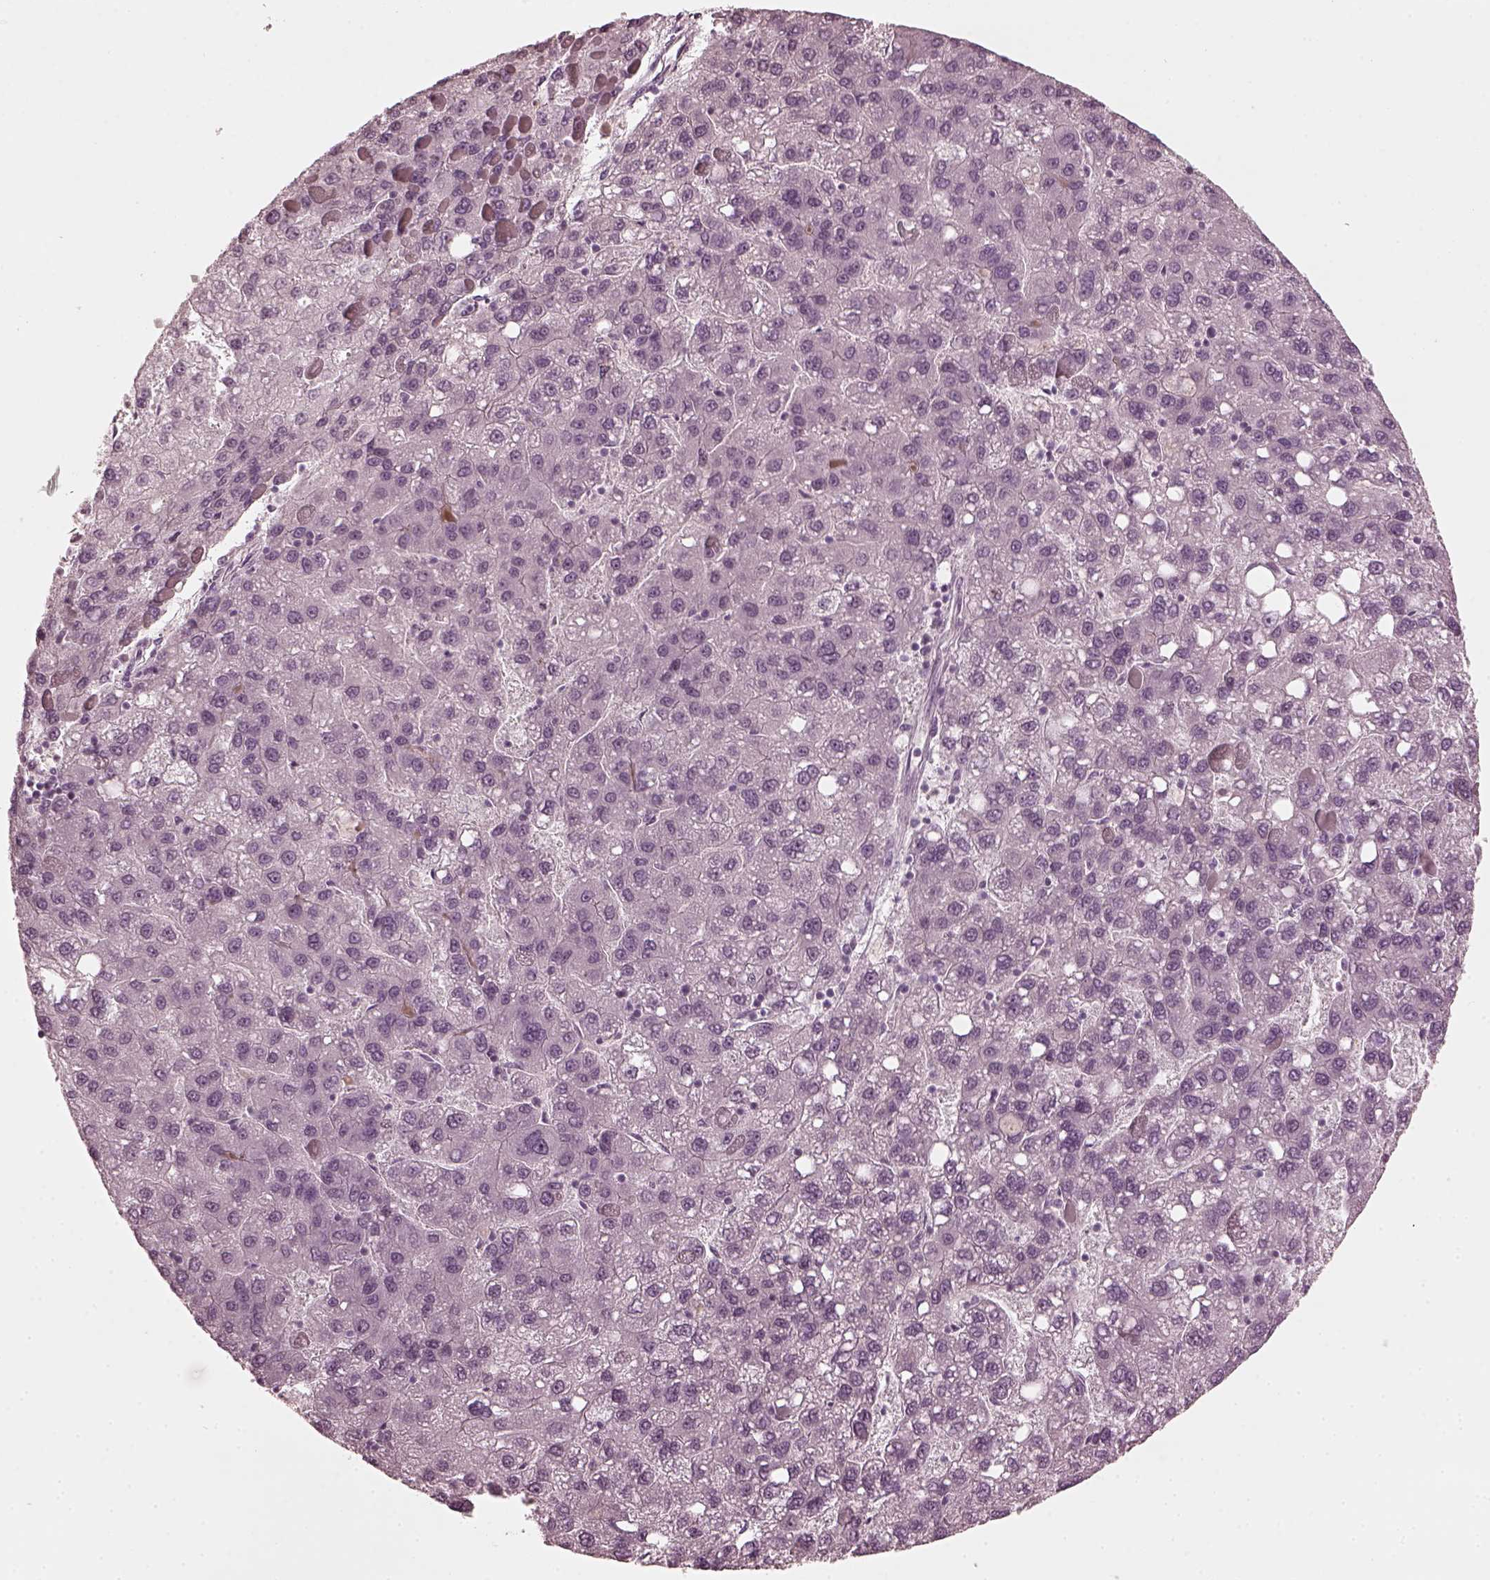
{"staining": {"intensity": "negative", "quantity": "none", "location": "none"}, "tissue": "liver cancer", "cell_type": "Tumor cells", "image_type": "cancer", "snomed": [{"axis": "morphology", "description": "Carcinoma, Hepatocellular, NOS"}, {"axis": "topography", "description": "Liver"}], "caption": "The histopathology image reveals no significant positivity in tumor cells of liver cancer. (DAB (3,3'-diaminobenzidine) IHC, high magnification).", "gene": "CCDC170", "patient": {"sex": "female", "age": 82}}